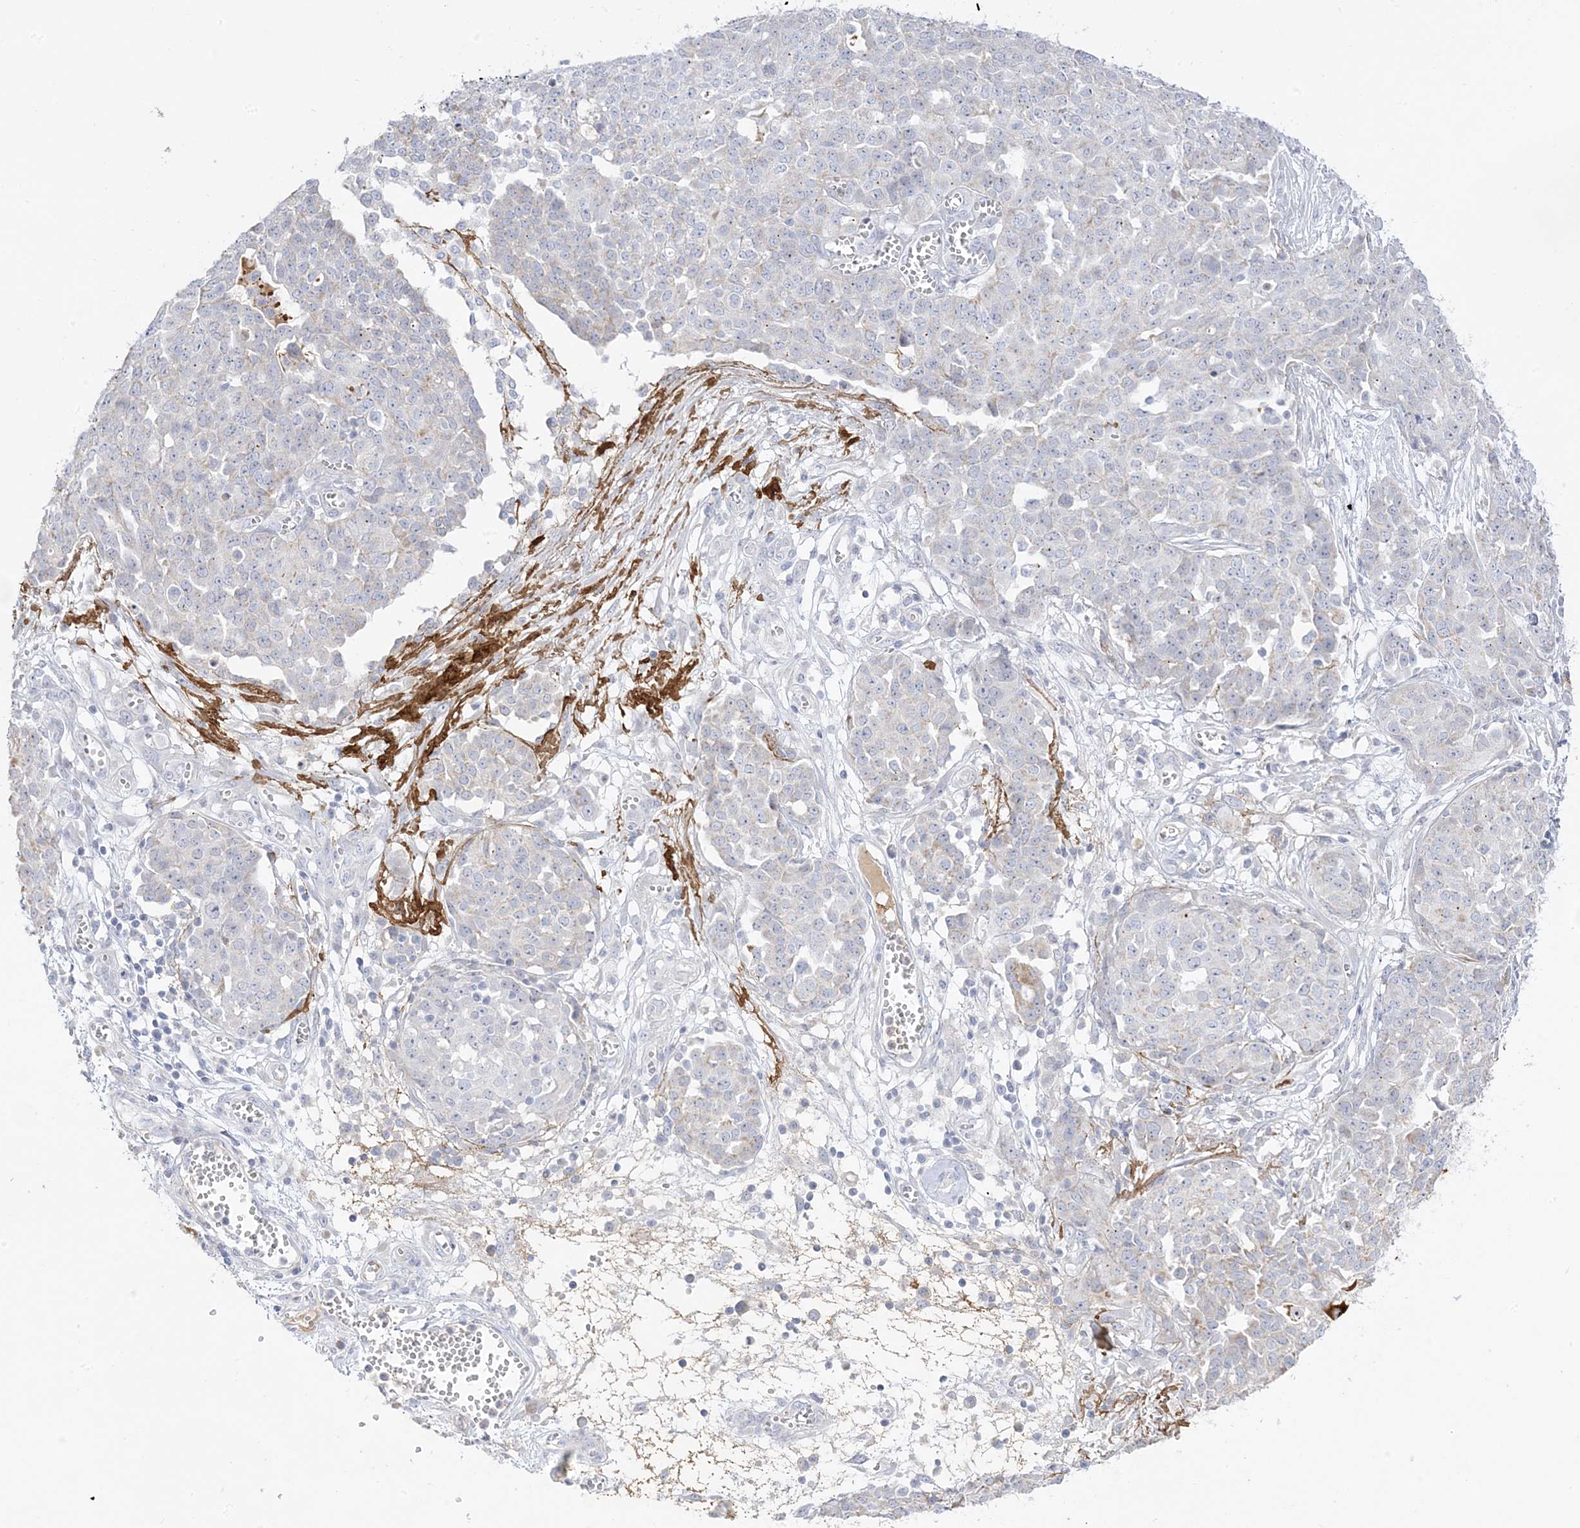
{"staining": {"intensity": "negative", "quantity": "none", "location": "none"}, "tissue": "ovarian cancer", "cell_type": "Tumor cells", "image_type": "cancer", "snomed": [{"axis": "morphology", "description": "Cystadenocarcinoma, serous, NOS"}, {"axis": "topography", "description": "Soft tissue"}, {"axis": "topography", "description": "Ovary"}], "caption": "Immunohistochemistry micrograph of neoplastic tissue: ovarian cancer stained with DAB (3,3'-diaminobenzidine) exhibits no significant protein expression in tumor cells.", "gene": "TRANK1", "patient": {"sex": "female", "age": 57}}